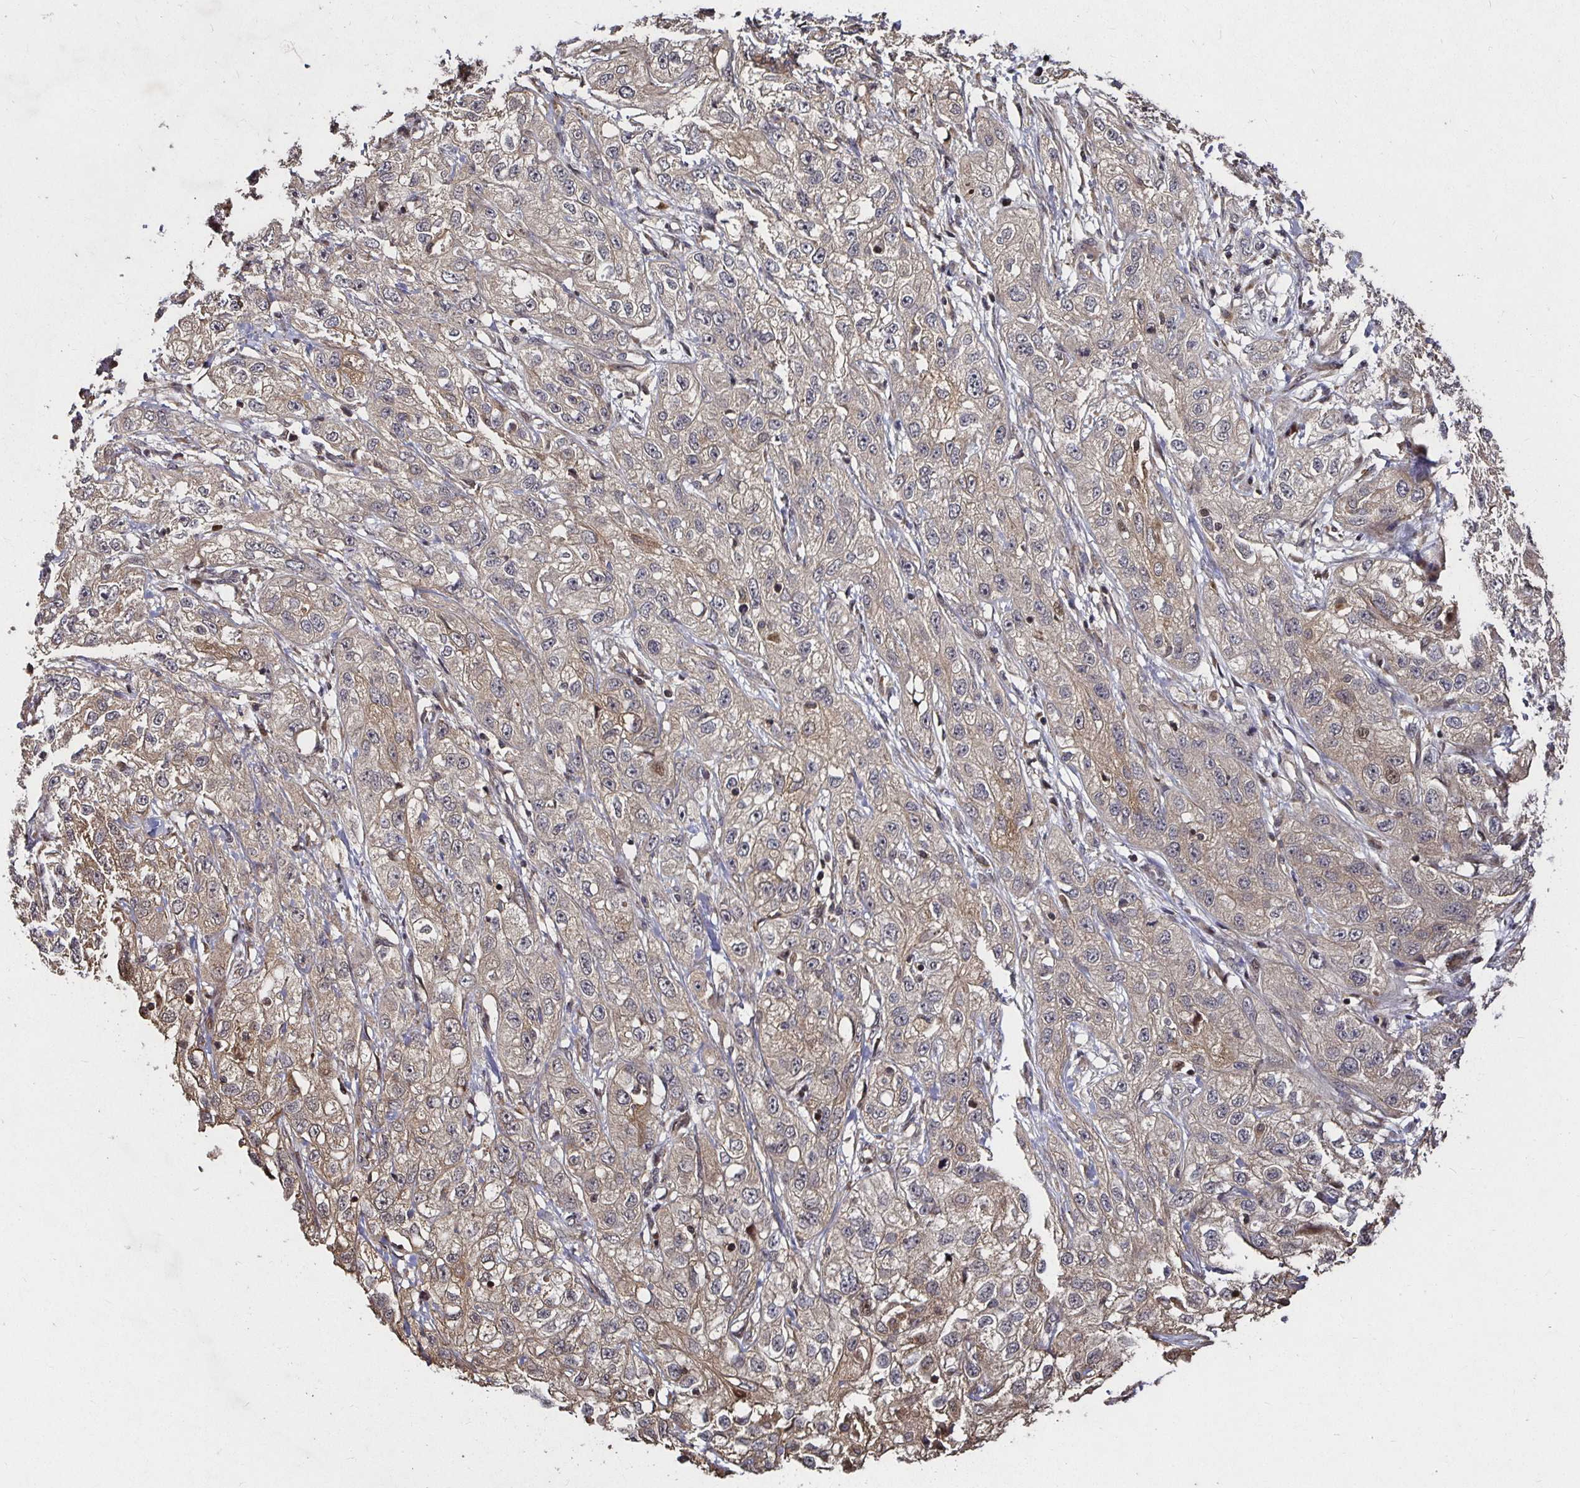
{"staining": {"intensity": "weak", "quantity": "<25%", "location": "cytoplasmic/membranous"}, "tissue": "skin cancer", "cell_type": "Tumor cells", "image_type": "cancer", "snomed": [{"axis": "morphology", "description": "Squamous cell carcinoma, NOS"}, {"axis": "topography", "description": "Skin"}, {"axis": "topography", "description": "Vulva"}], "caption": "The immunohistochemistry photomicrograph has no significant expression in tumor cells of skin cancer (squamous cell carcinoma) tissue.", "gene": "SMYD3", "patient": {"sex": "female", "age": 86}}